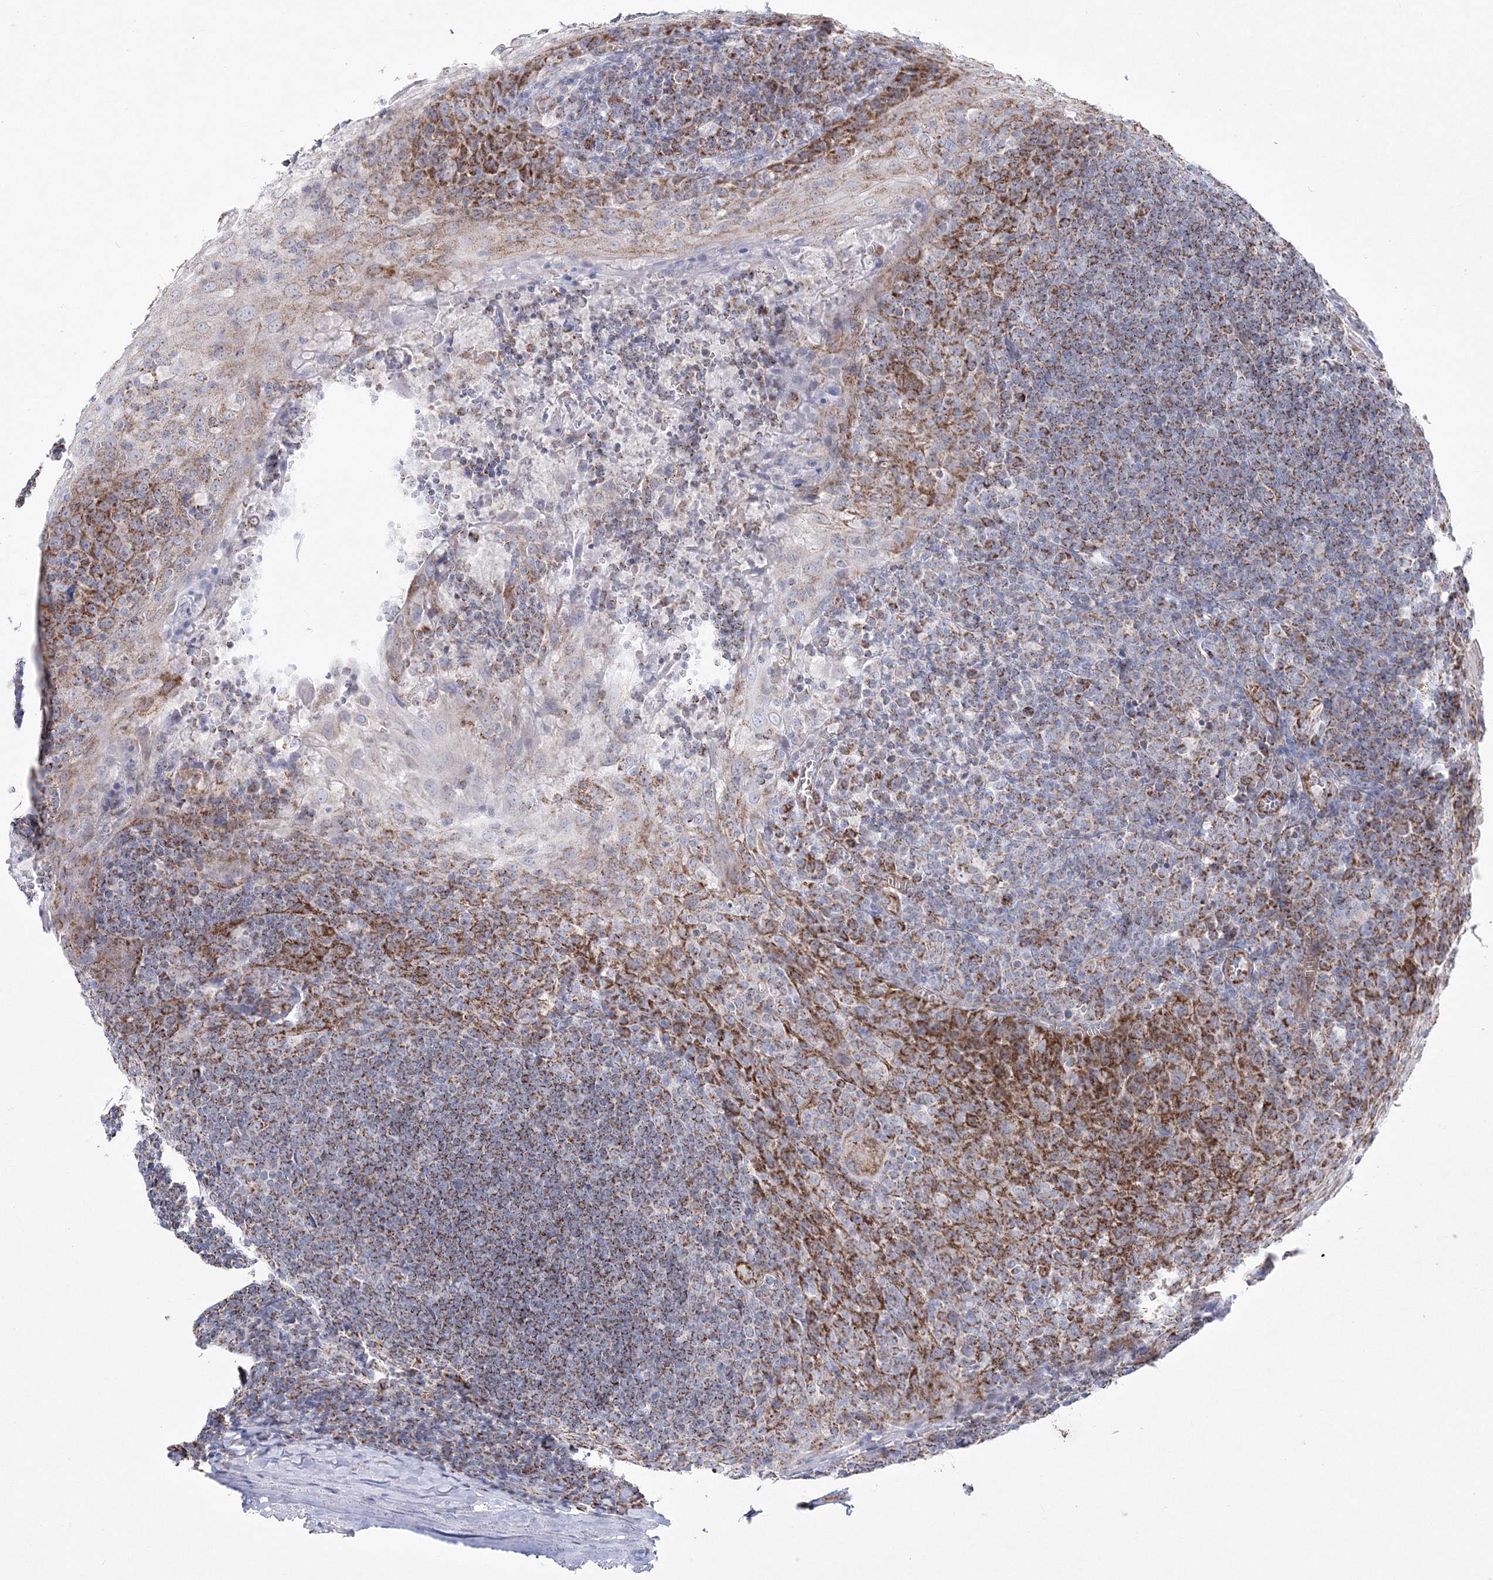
{"staining": {"intensity": "moderate", "quantity": "25%-75%", "location": "cytoplasmic/membranous"}, "tissue": "tonsil", "cell_type": "Germinal center cells", "image_type": "normal", "snomed": [{"axis": "morphology", "description": "Normal tissue, NOS"}, {"axis": "topography", "description": "Tonsil"}], "caption": "A brown stain shows moderate cytoplasmic/membranous staining of a protein in germinal center cells of unremarkable tonsil. (DAB (3,3'-diaminobenzidine) IHC, brown staining for protein, blue staining for nuclei).", "gene": "HIBCH", "patient": {"sex": "male", "age": 37}}